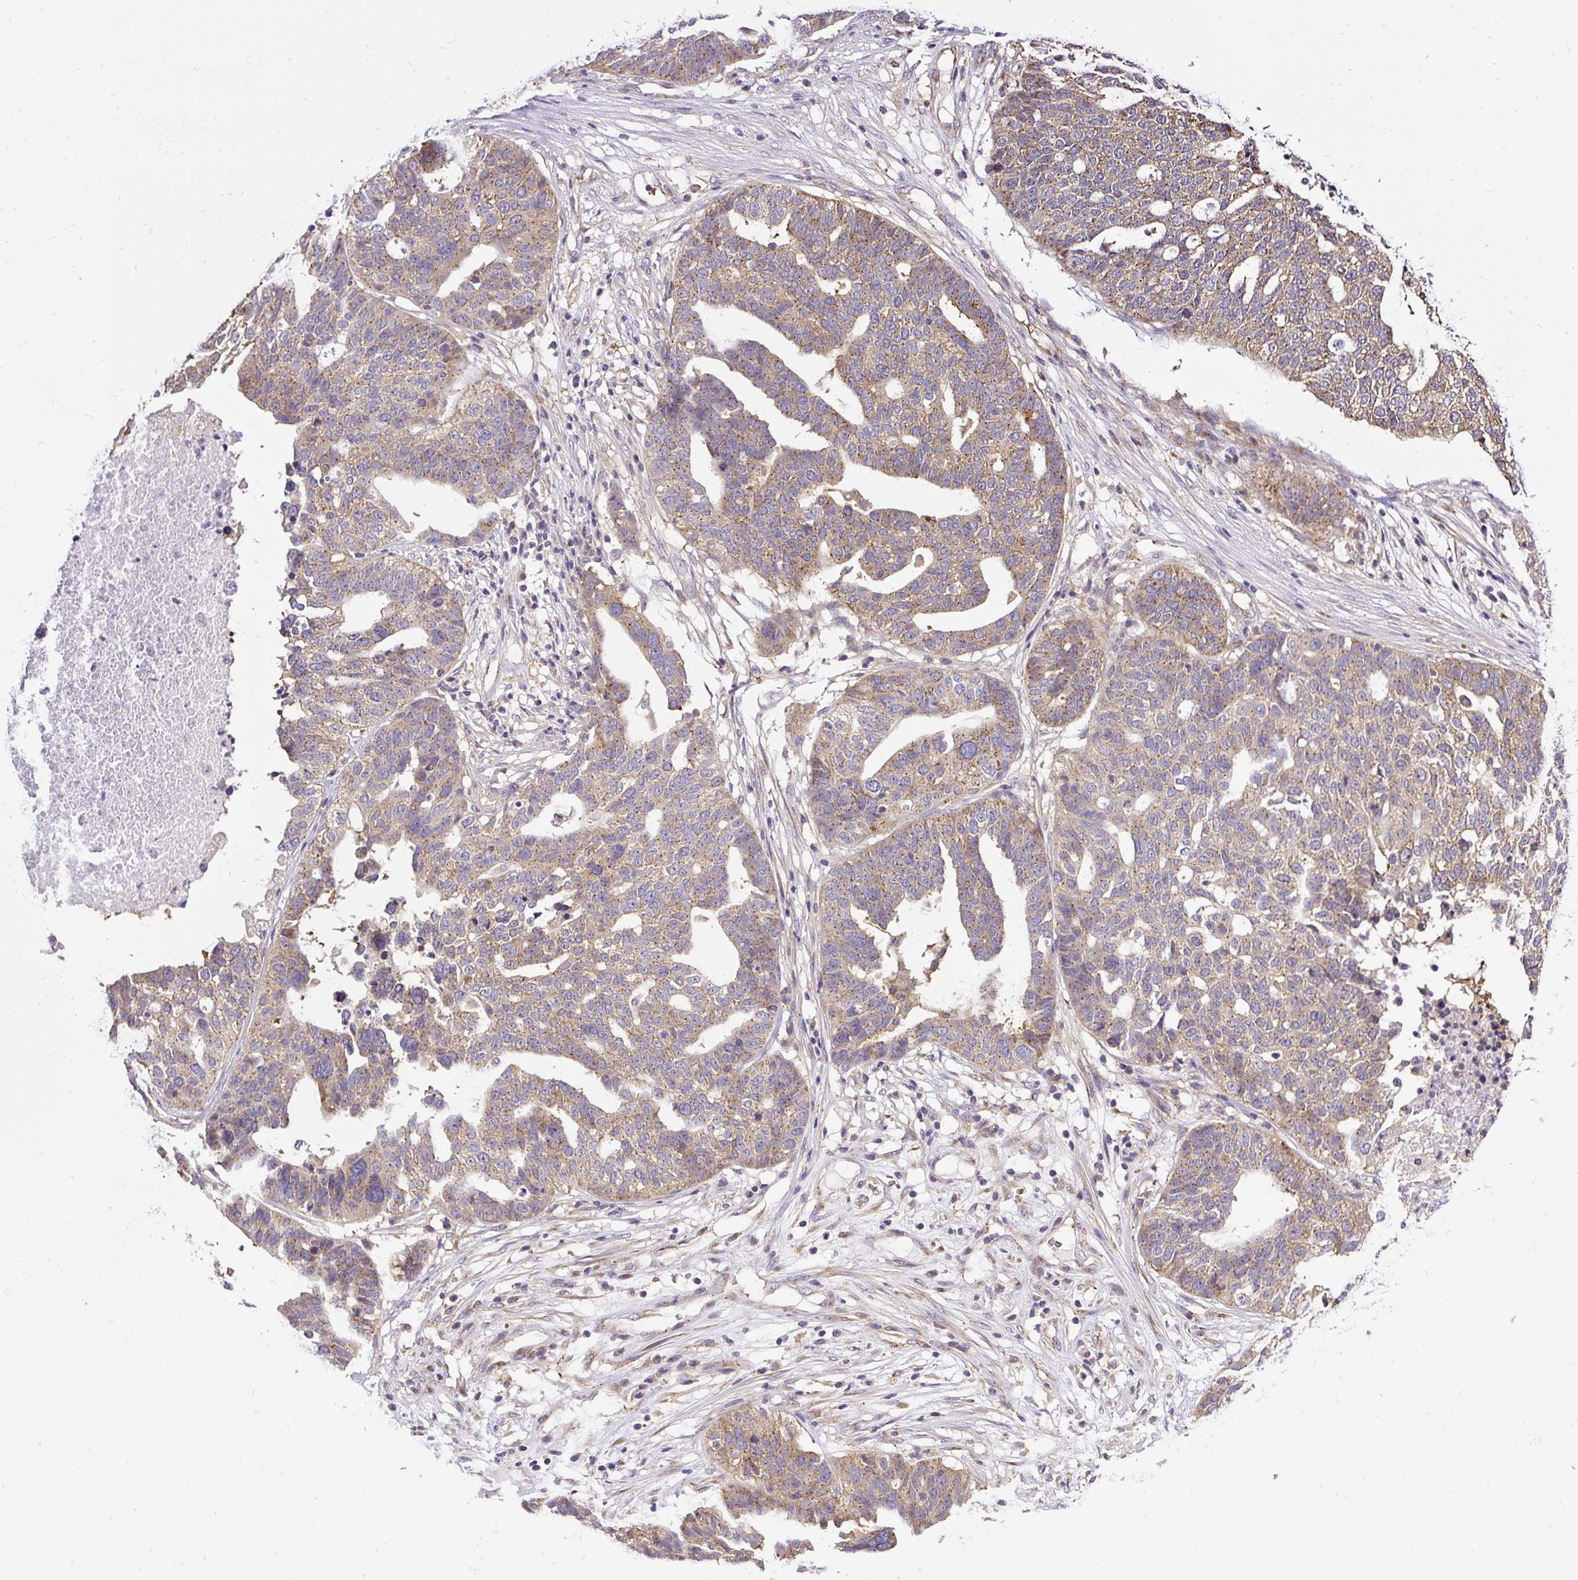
{"staining": {"intensity": "moderate", "quantity": ">75%", "location": "cytoplasmic/membranous"}, "tissue": "ovarian cancer", "cell_type": "Tumor cells", "image_type": "cancer", "snomed": [{"axis": "morphology", "description": "Cystadenocarcinoma, serous, NOS"}, {"axis": "topography", "description": "Ovary"}], "caption": "Immunohistochemistry staining of serous cystadenocarcinoma (ovarian), which demonstrates medium levels of moderate cytoplasmic/membranous staining in approximately >75% of tumor cells indicating moderate cytoplasmic/membranous protein staining. The staining was performed using DAB (3,3'-diaminobenzidine) (brown) for protein detection and nuclei were counterstained in hematoxylin (blue).", "gene": "SMC4", "patient": {"sex": "female", "age": 59}}